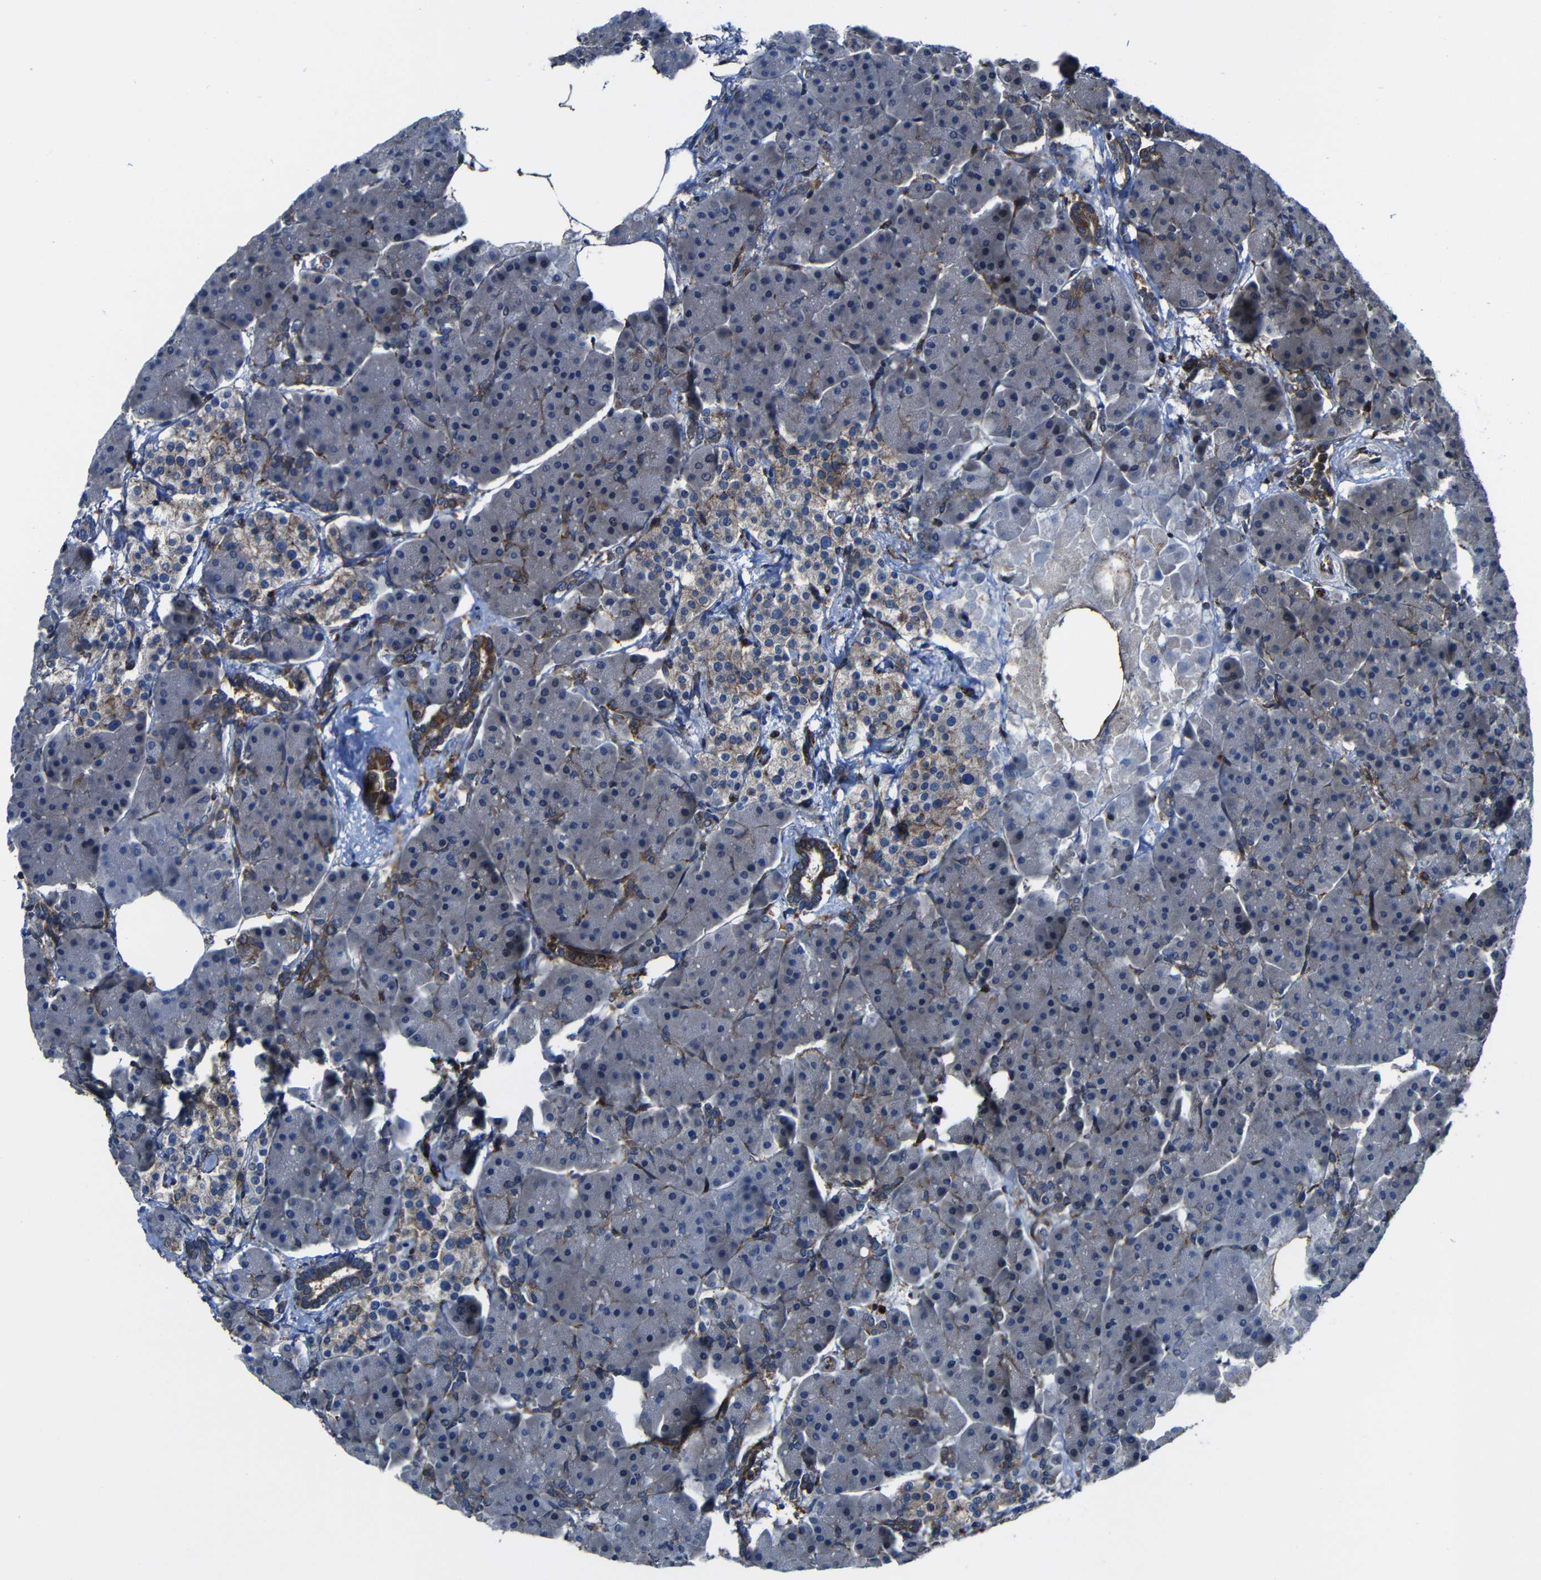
{"staining": {"intensity": "negative", "quantity": "none", "location": "none"}, "tissue": "pancreas", "cell_type": "Exocrine glandular cells", "image_type": "normal", "snomed": [{"axis": "morphology", "description": "Normal tissue, NOS"}, {"axis": "topography", "description": "Pancreas"}], "caption": "Exocrine glandular cells are negative for protein expression in unremarkable human pancreas. Brightfield microscopy of immunohistochemistry stained with DAB (3,3'-diaminobenzidine) (brown) and hematoxylin (blue), captured at high magnification.", "gene": "KIAA0513", "patient": {"sex": "female", "age": 70}}